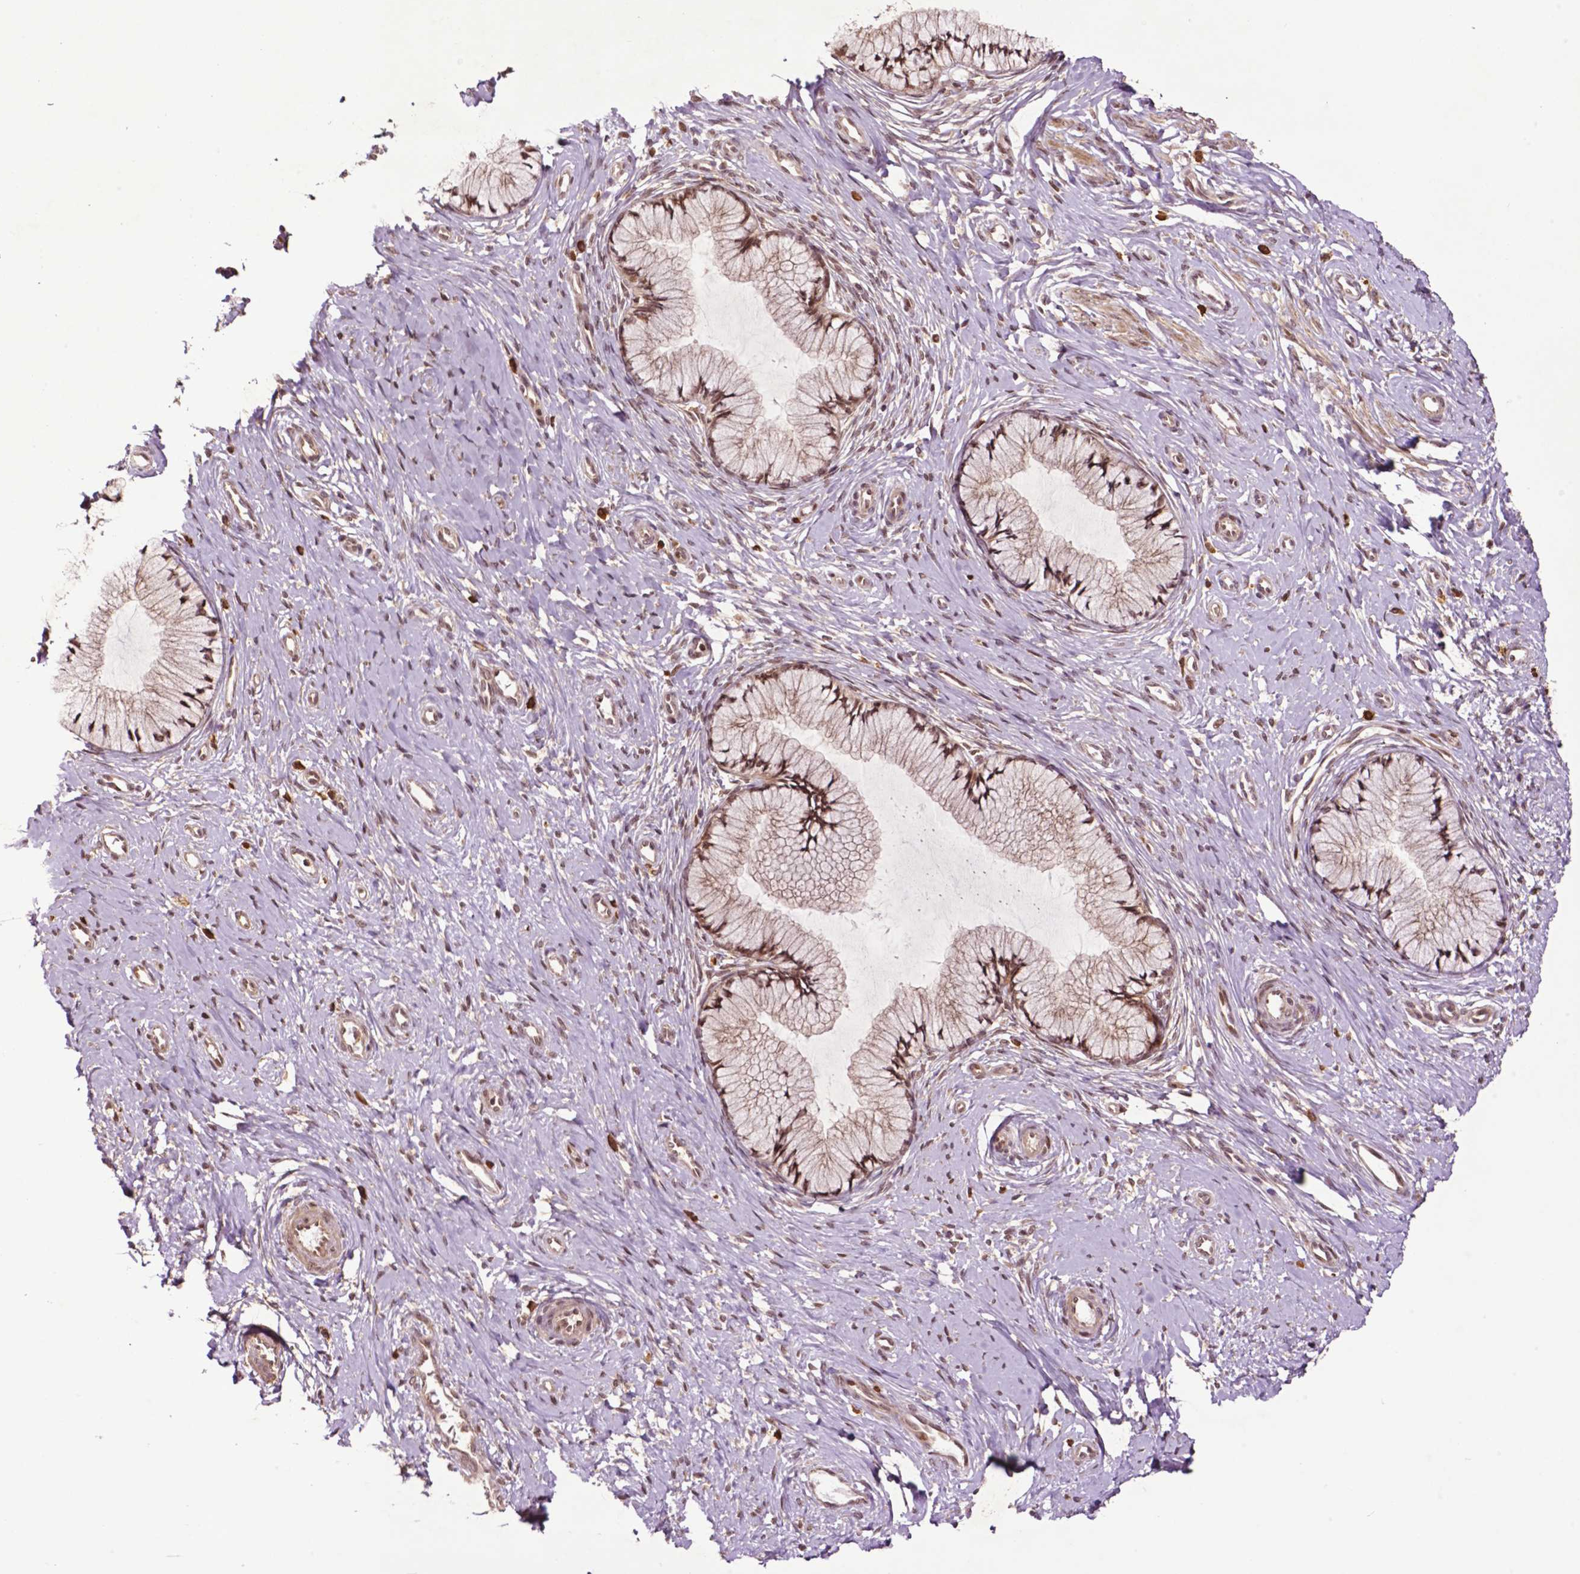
{"staining": {"intensity": "moderate", "quantity": ">75%", "location": "nuclear"}, "tissue": "cervix", "cell_type": "Glandular cells", "image_type": "normal", "snomed": [{"axis": "morphology", "description": "Normal tissue, NOS"}, {"axis": "topography", "description": "Cervix"}], "caption": "IHC image of unremarkable human cervix stained for a protein (brown), which shows medium levels of moderate nuclear staining in approximately >75% of glandular cells.", "gene": "TMX2", "patient": {"sex": "female", "age": 37}}